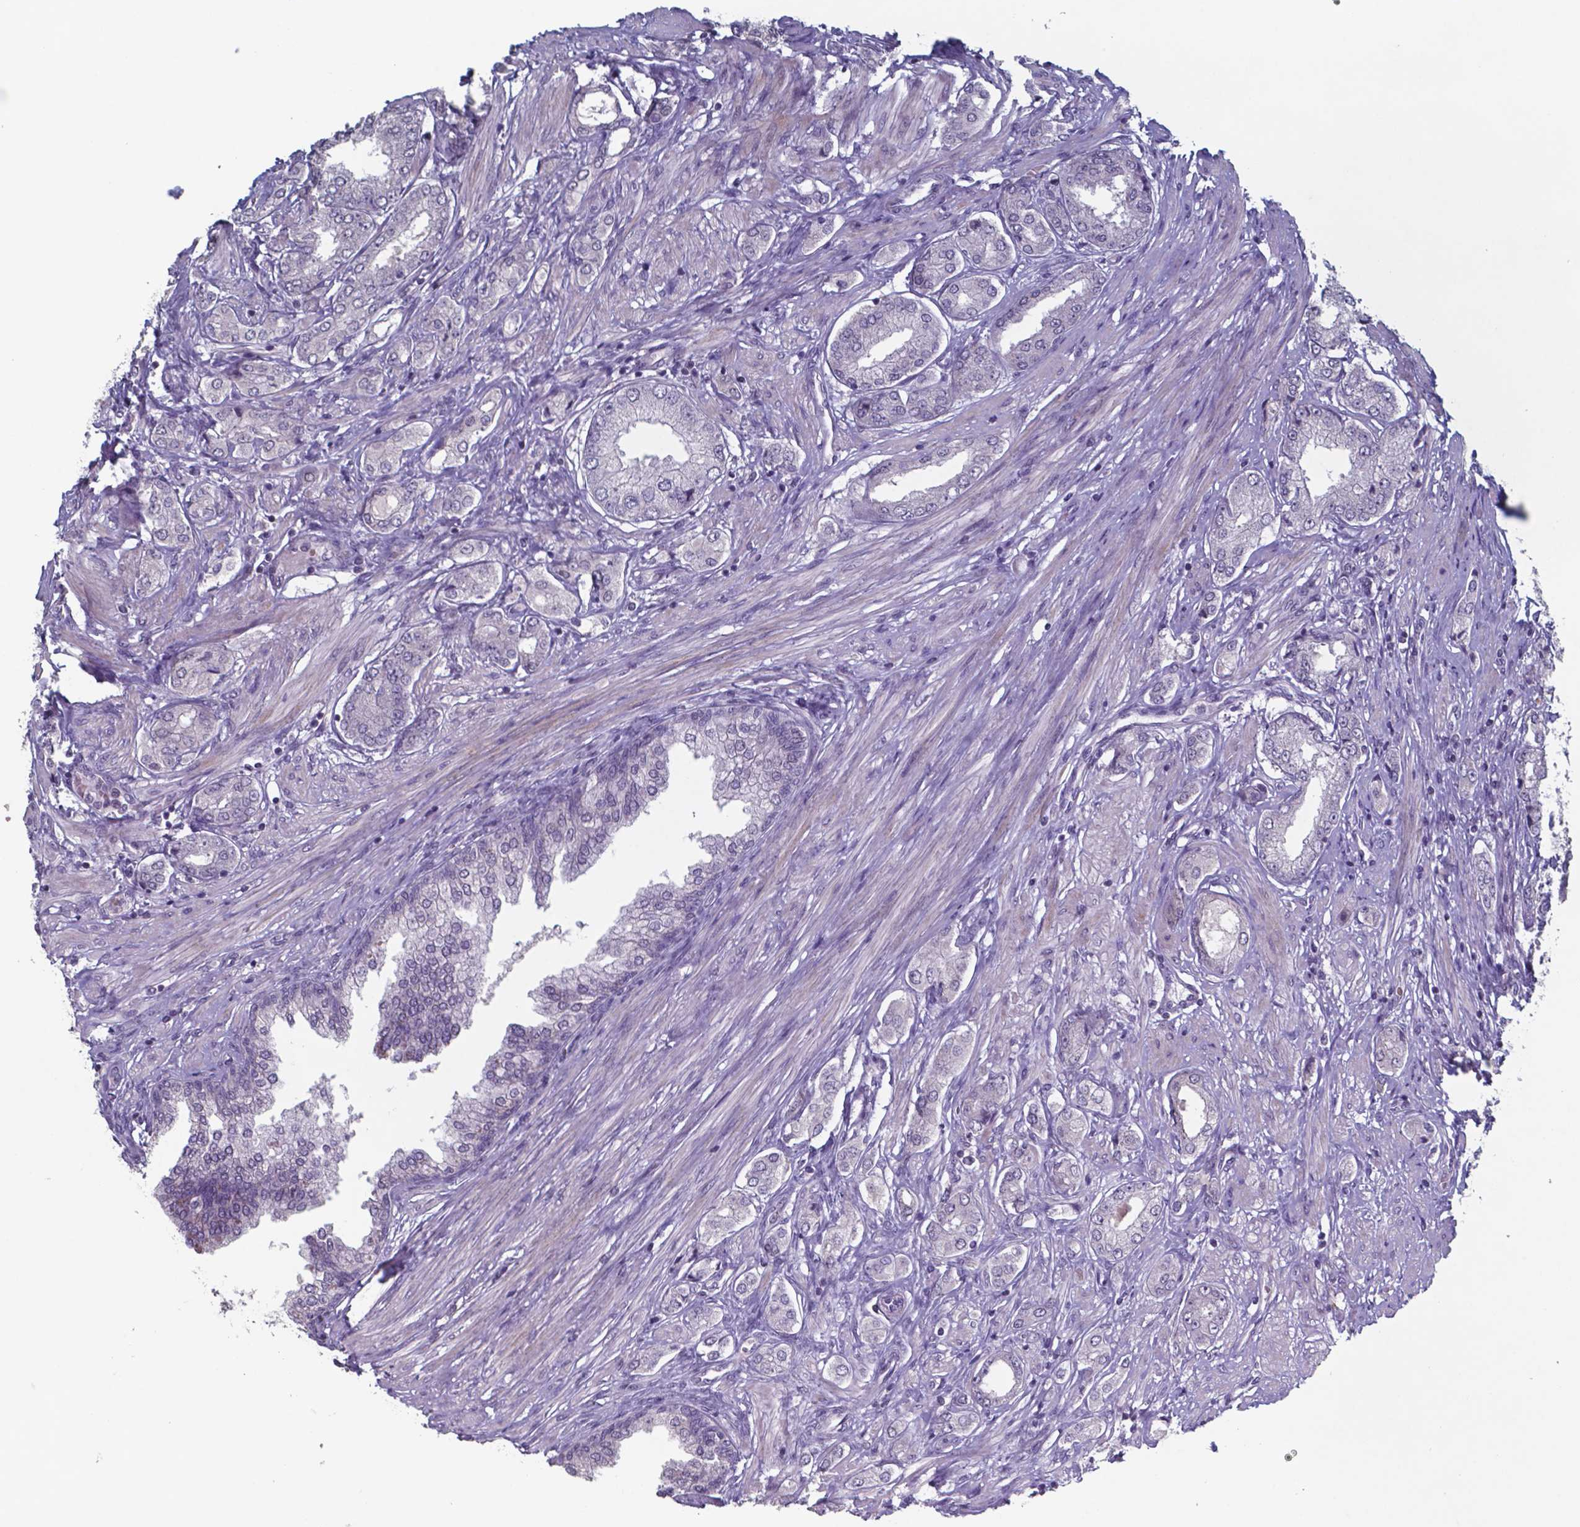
{"staining": {"intensity": "negative", "quantity": "none", "location": "none"}, "tissue": "prostate cancer", "cell_type": "Tumor cells", "image_type": "cancer", "snomed": [{"axis": "morphology", "description": "Adenocarcinoma, NOS"}, {"axis": "topography", "description": "Prostate"}], "caption": "DAB (3,3'-diaminobenzidine) immunohistochemical staining of prostate cancer exhibits no significant expression in tumor cells.", "gene": "TDP2", "patient": {"sex": "male", "age": 63}}